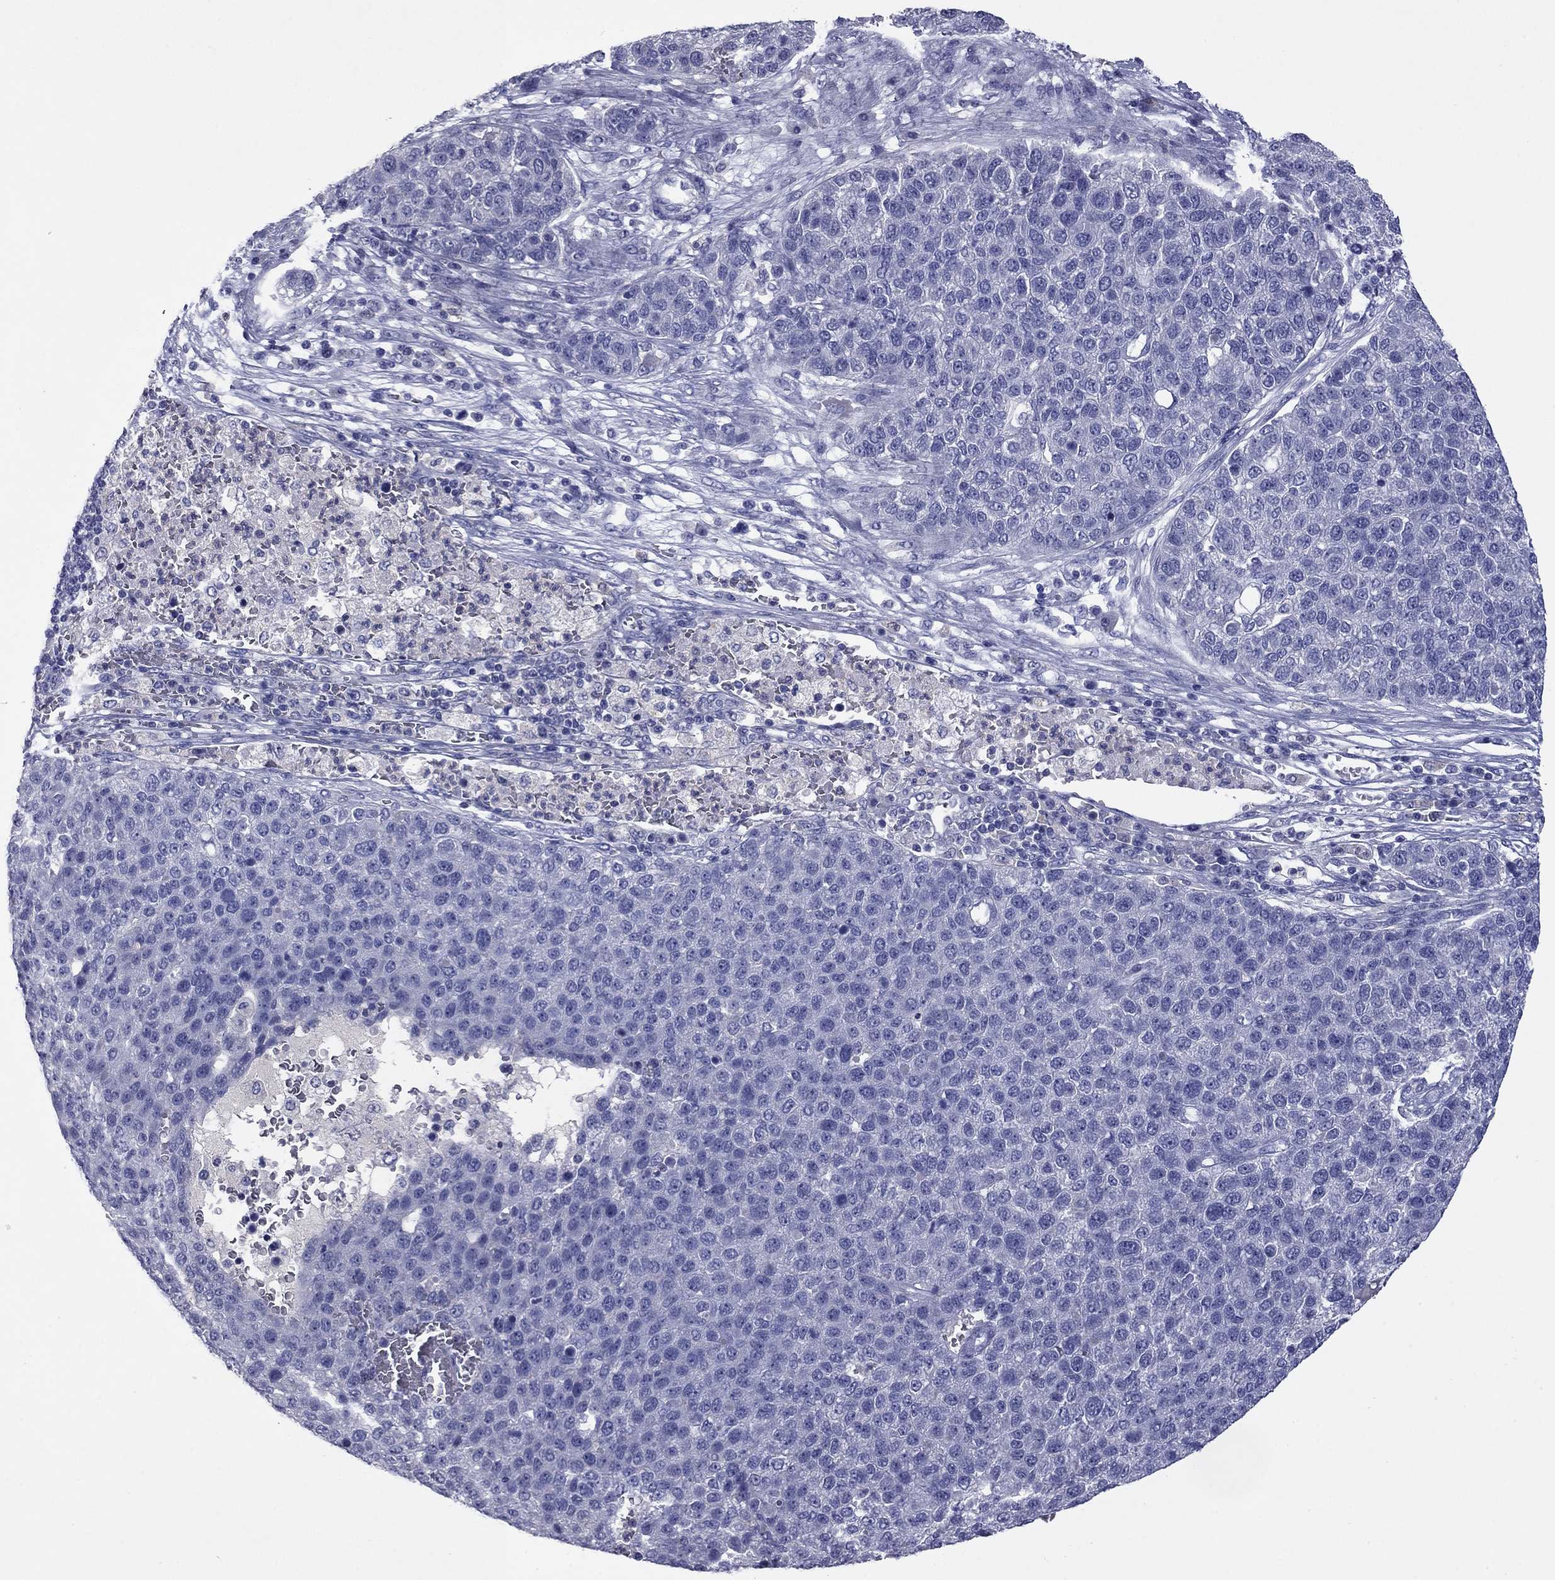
{"staining": {"intensity": "negative", "quantity": "none", "location": "none"}, "tissue": "pancreatic cancer", "cell_type": "Tumor cells", "image_type": "cancer", "snomed": [{"axis": "morphology", "description": "Adenocarcinoma, NOS"}, {"axis": "topography", "description": "Pancreas"}], "caption": "The micrograph shows no significant positivity in tumor cells of adenocarcinoma (pancreatic).", "gene": "CFAP119", "patient": {"sex": "female", "age": 61}}